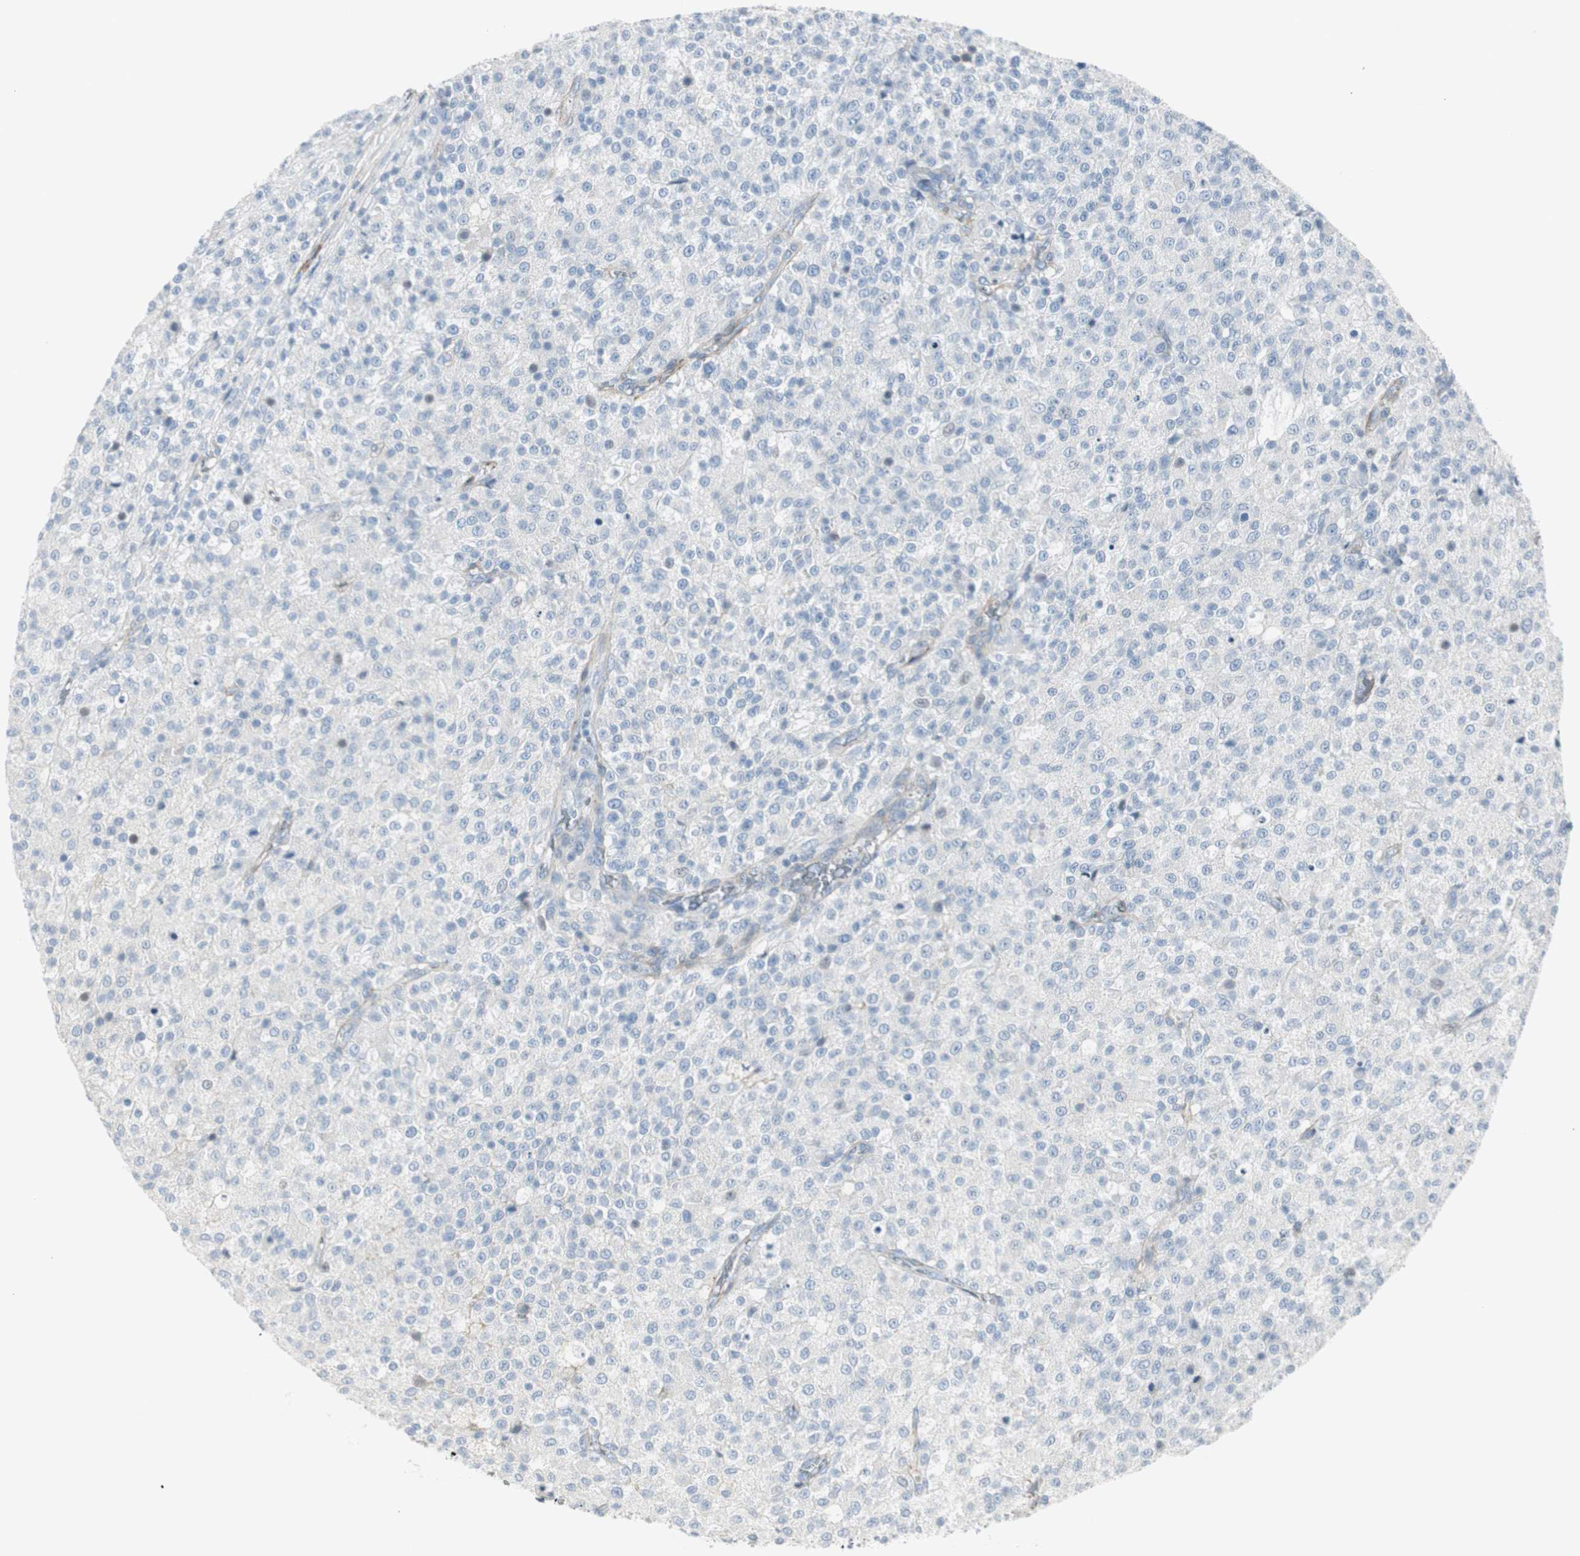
{"staining": {"intensity": "negative", "quantity": "none", "location": "none"}, "tissue": "testis cancer", "cell_type": "Tumor cells", "image_type": "cancer", "snomed": [{"axis": "morphology", "description": "Seminoma, NOS"}, {"axis": "topography", "description": "Testis"}], "caption": "A histopathology image of testis seminoma stained for a protein shows no brown staining in tumor cells. (DAB IHC visualized using brightfield microscopy, high magnification).", "gene": "CACNA2D1", "patient": {"sex": "male", "age": 59}}